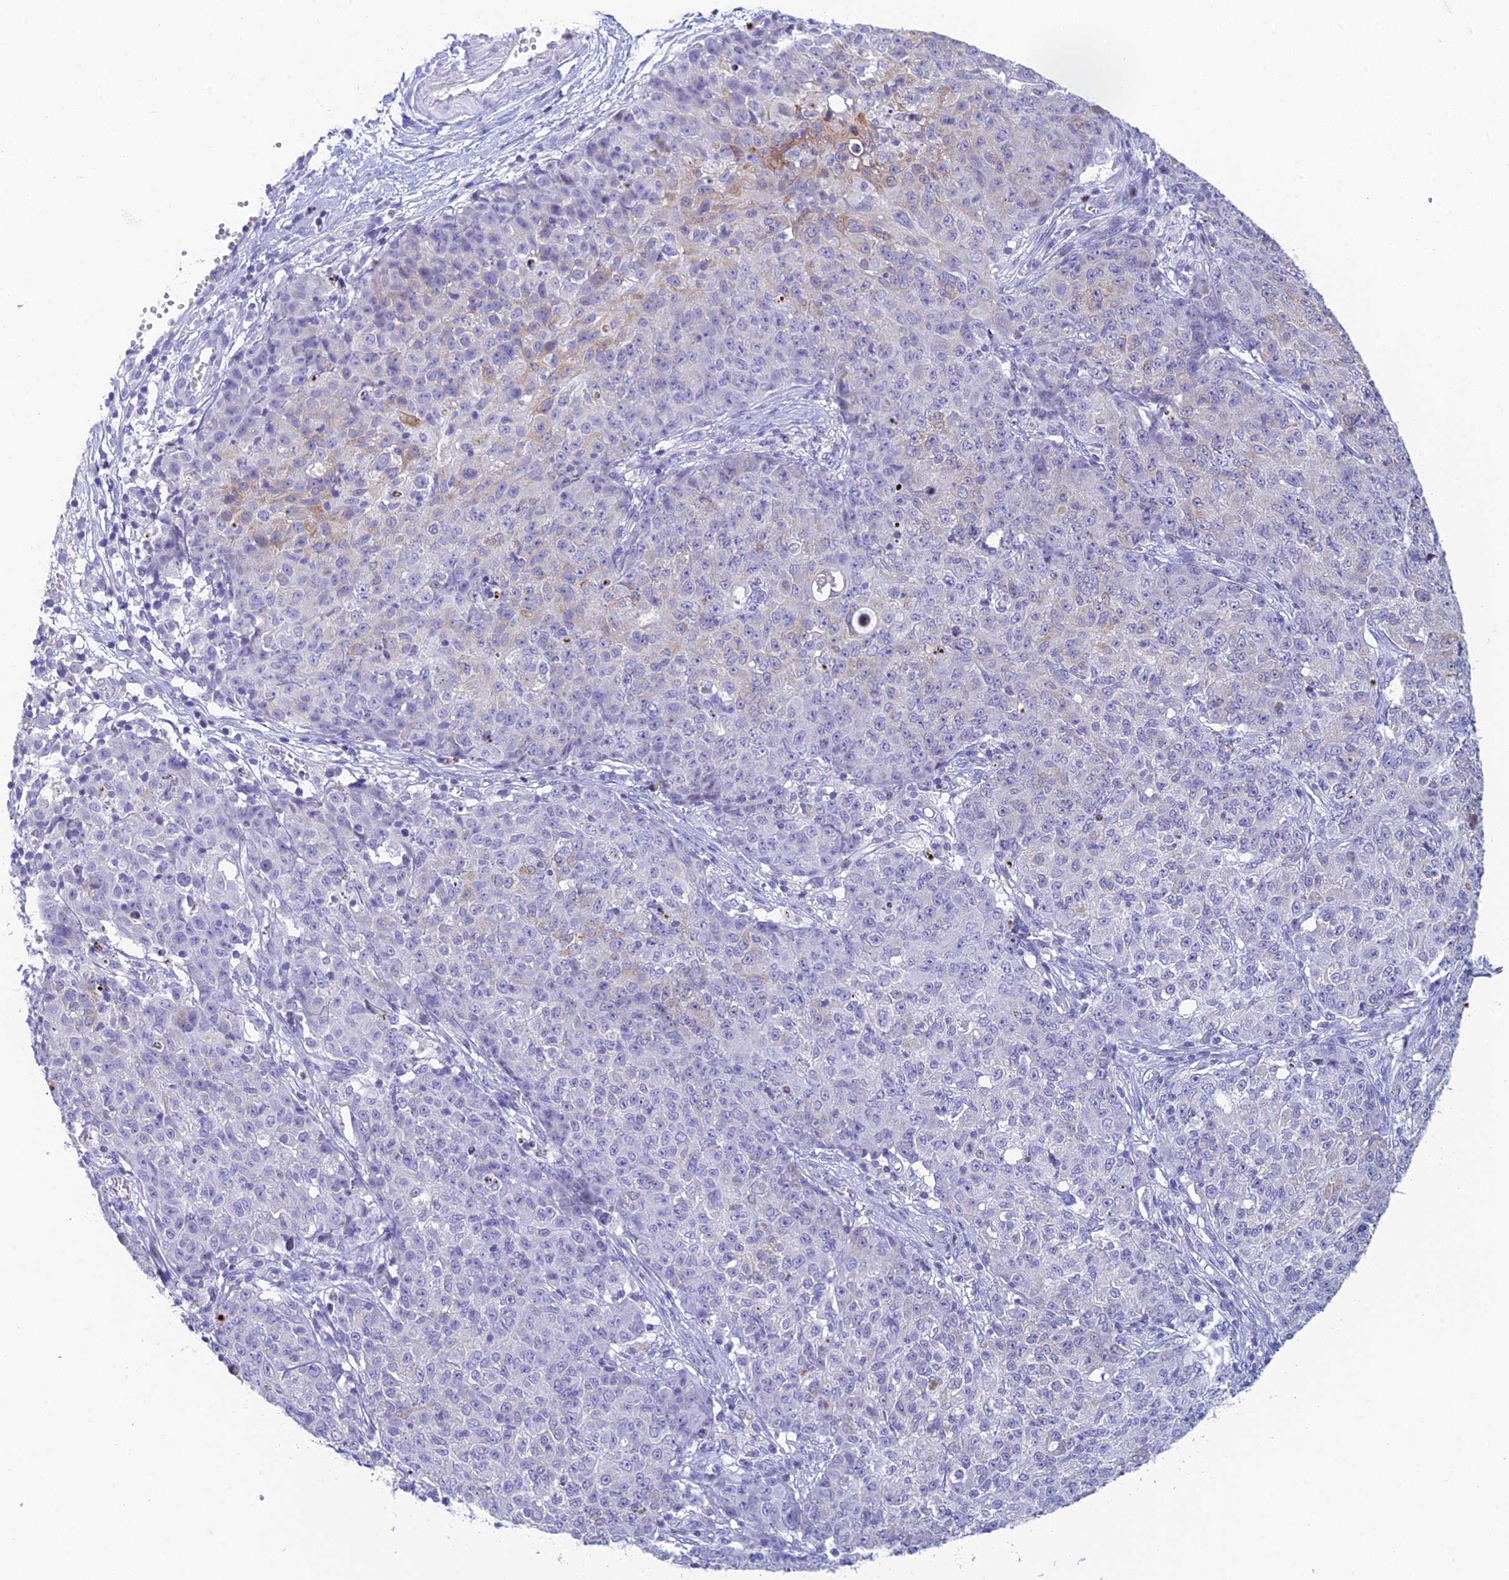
{"staining": {"intensity": "negative", "quantity": "none", "location": "none"}, "tissue": "ovarian cancer", "cell_type": "Tumor cells", "image_type": "cancer", "snomed": [{"axis": "morphology", "description": "Carcinoma, endometroid"}, {"axis": "topography", "description": "Ovary"}], "caption": "IHC of human ovarian cancer shows no staining in tumor cells.", "gene": "REXO5", "patient": {"sex": "female", "age": 42}}